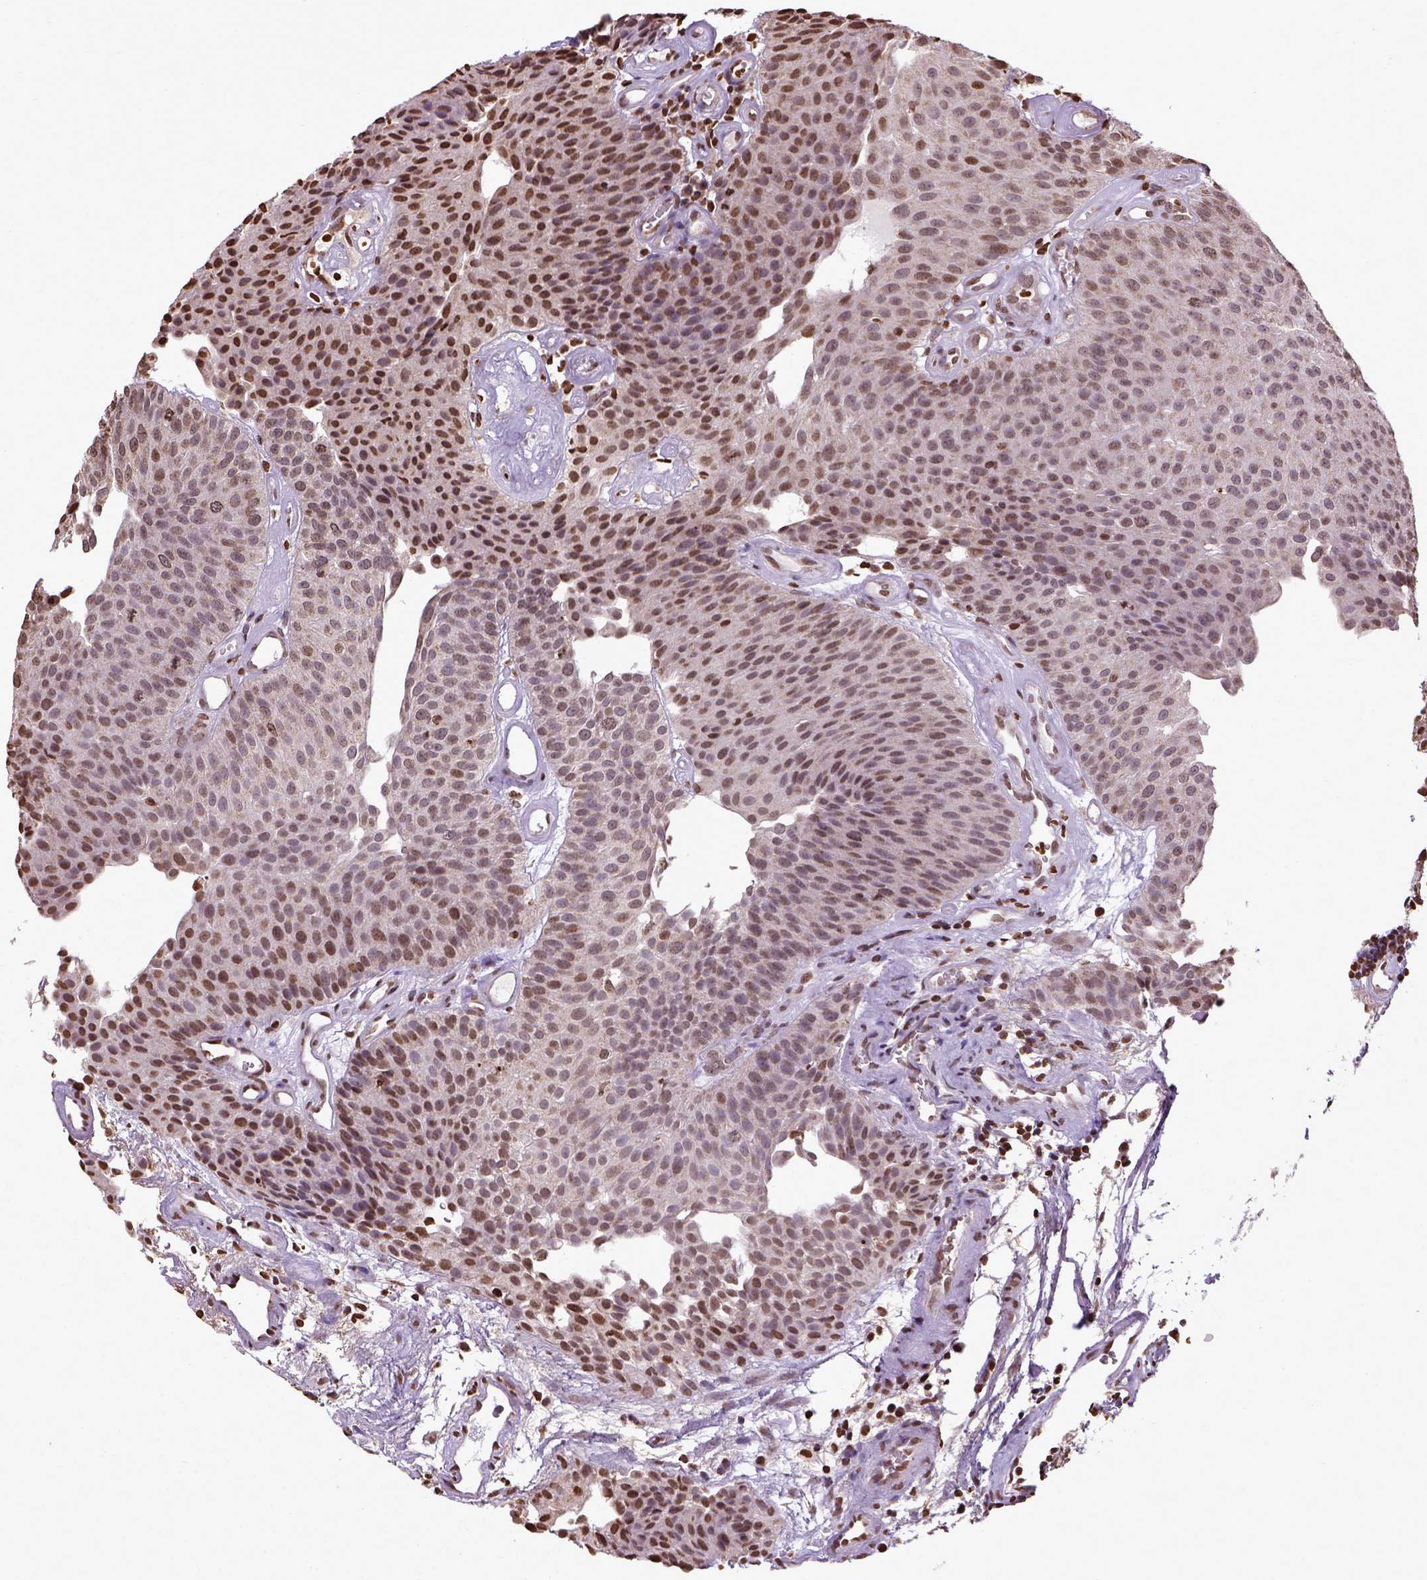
{"staining": {"intensity": "moderate", "quantity": ">75%", "location": "nuclear"}, "tissue": "urothelial cancer", "cell_type": "Tumor cells", "image_type": "cancer", "snomed": [{"axis": "morphology", "description": "Urothelial carcinoma, Low grade"}, {"axis": "topography", "description": "Urinary bladder"}], "caption": "Tumor cells display medium levels of moderate nuclear staining in approximately >75% of cells in human low-grade urothelial carcinoma. Immunohistochemistry stains the protein of interest in brown and the nuclei are stained blue.", "gene": "ZNF75D", "patient": {"sex": "female", "age": 87}}